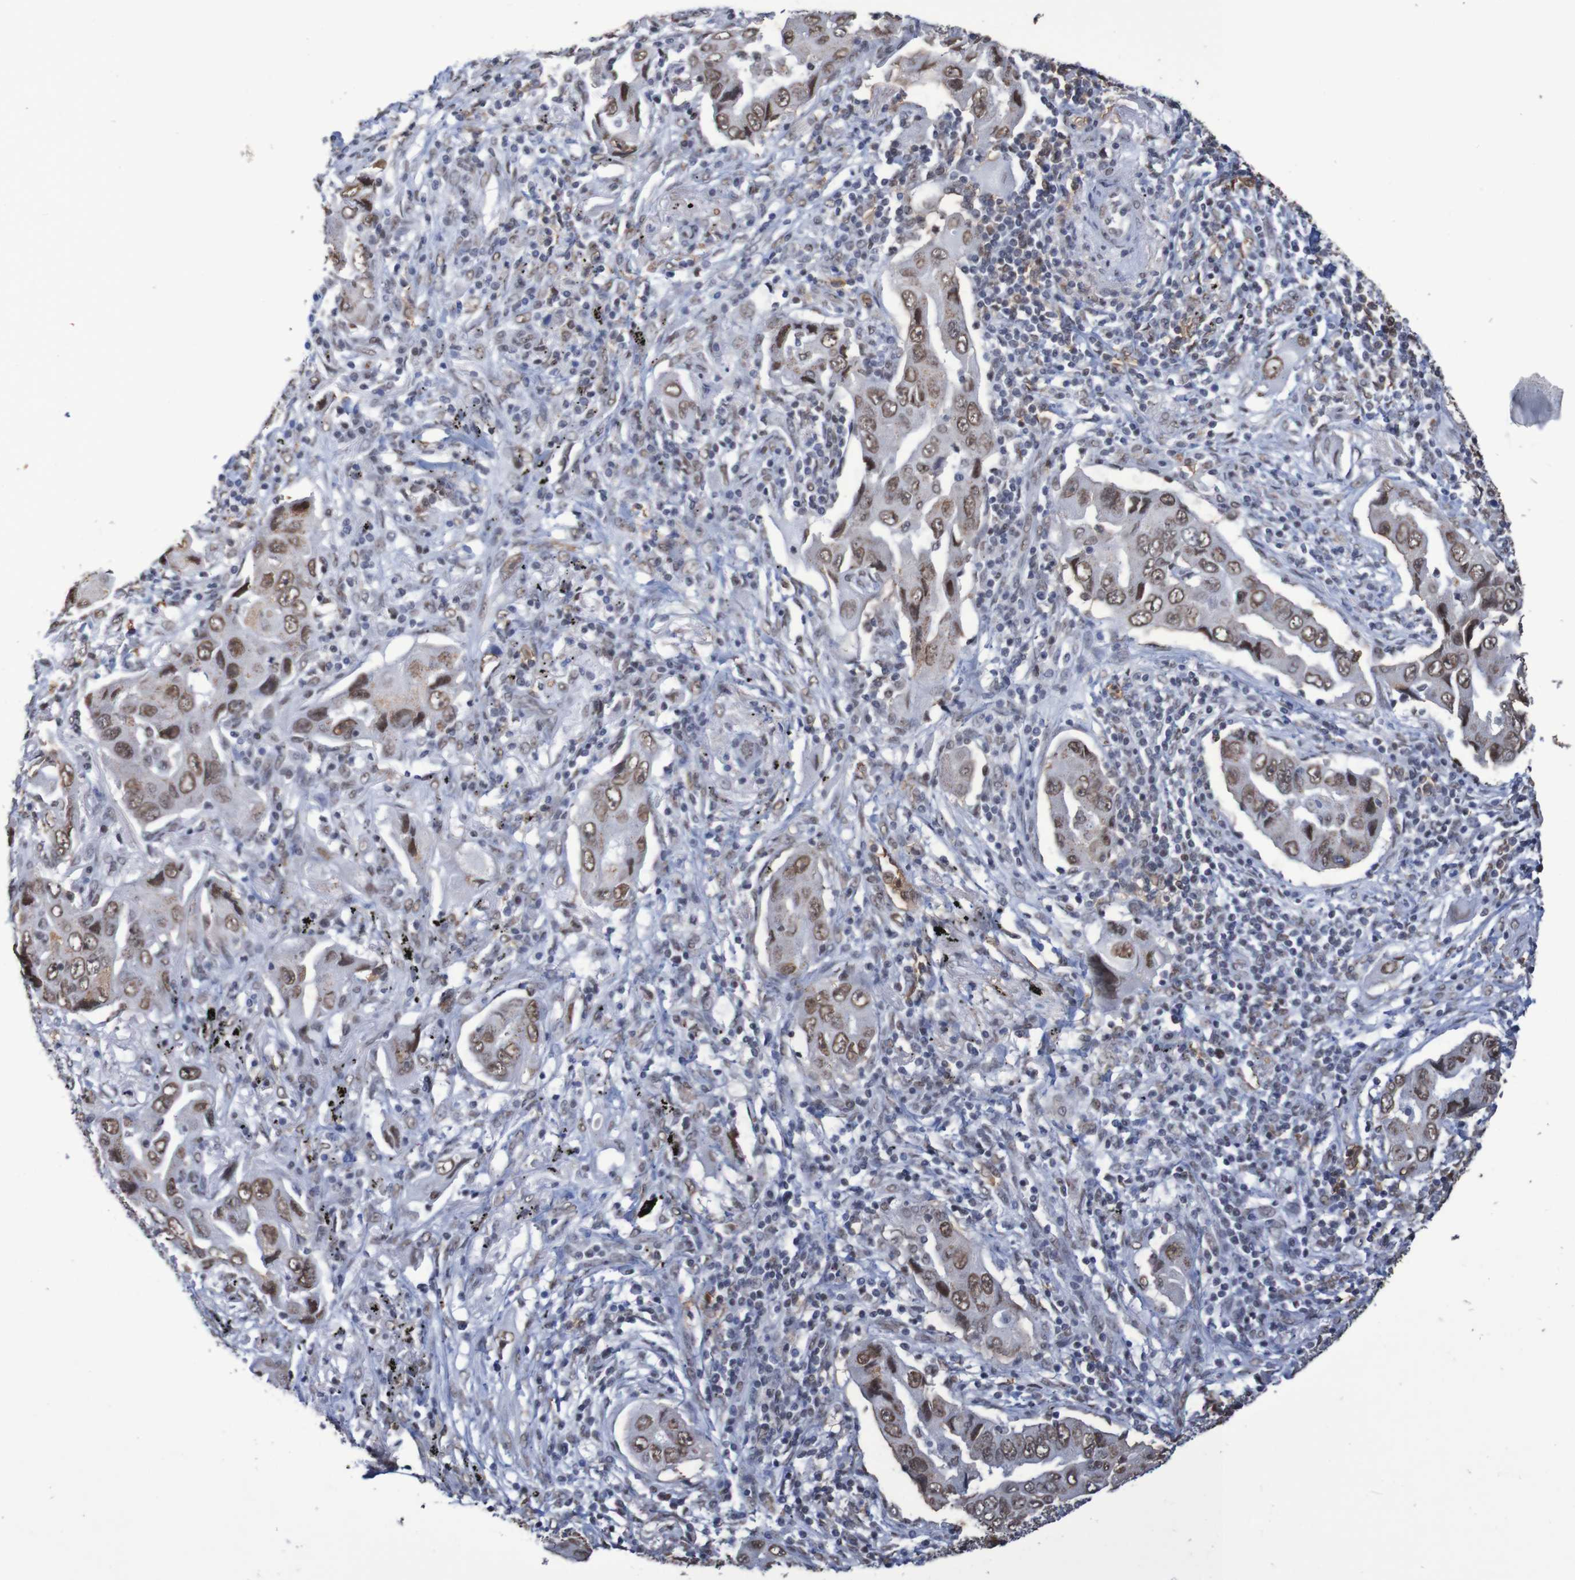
{"staining": {"intensity": "moderate", "quantity": ">75%", "location": "nuclear"}, "tissue": "lung cancer", "cell_type": "Tumor cells", "image_type": "cancer", "snomed": [{"axis": "morphology", "description": "Adenocarcinoma, NOS"}, {"axis": "topography", "description": "Lung"}], "caption": "High-magnification brightfield microscopy of adenocarcinoma (lung) stained with DAB (brown) and counterstained with hematoxylin (blue). tumor cells exhibit moderate nuclear positivity is seen in about>75% of cells. (Stains: DAB in brown, nuclei in blue, Microscopy: brightfield microscopy at high magnification).", "gene": "MRTFB", "patient": {"sex": "female", "age": 65}}